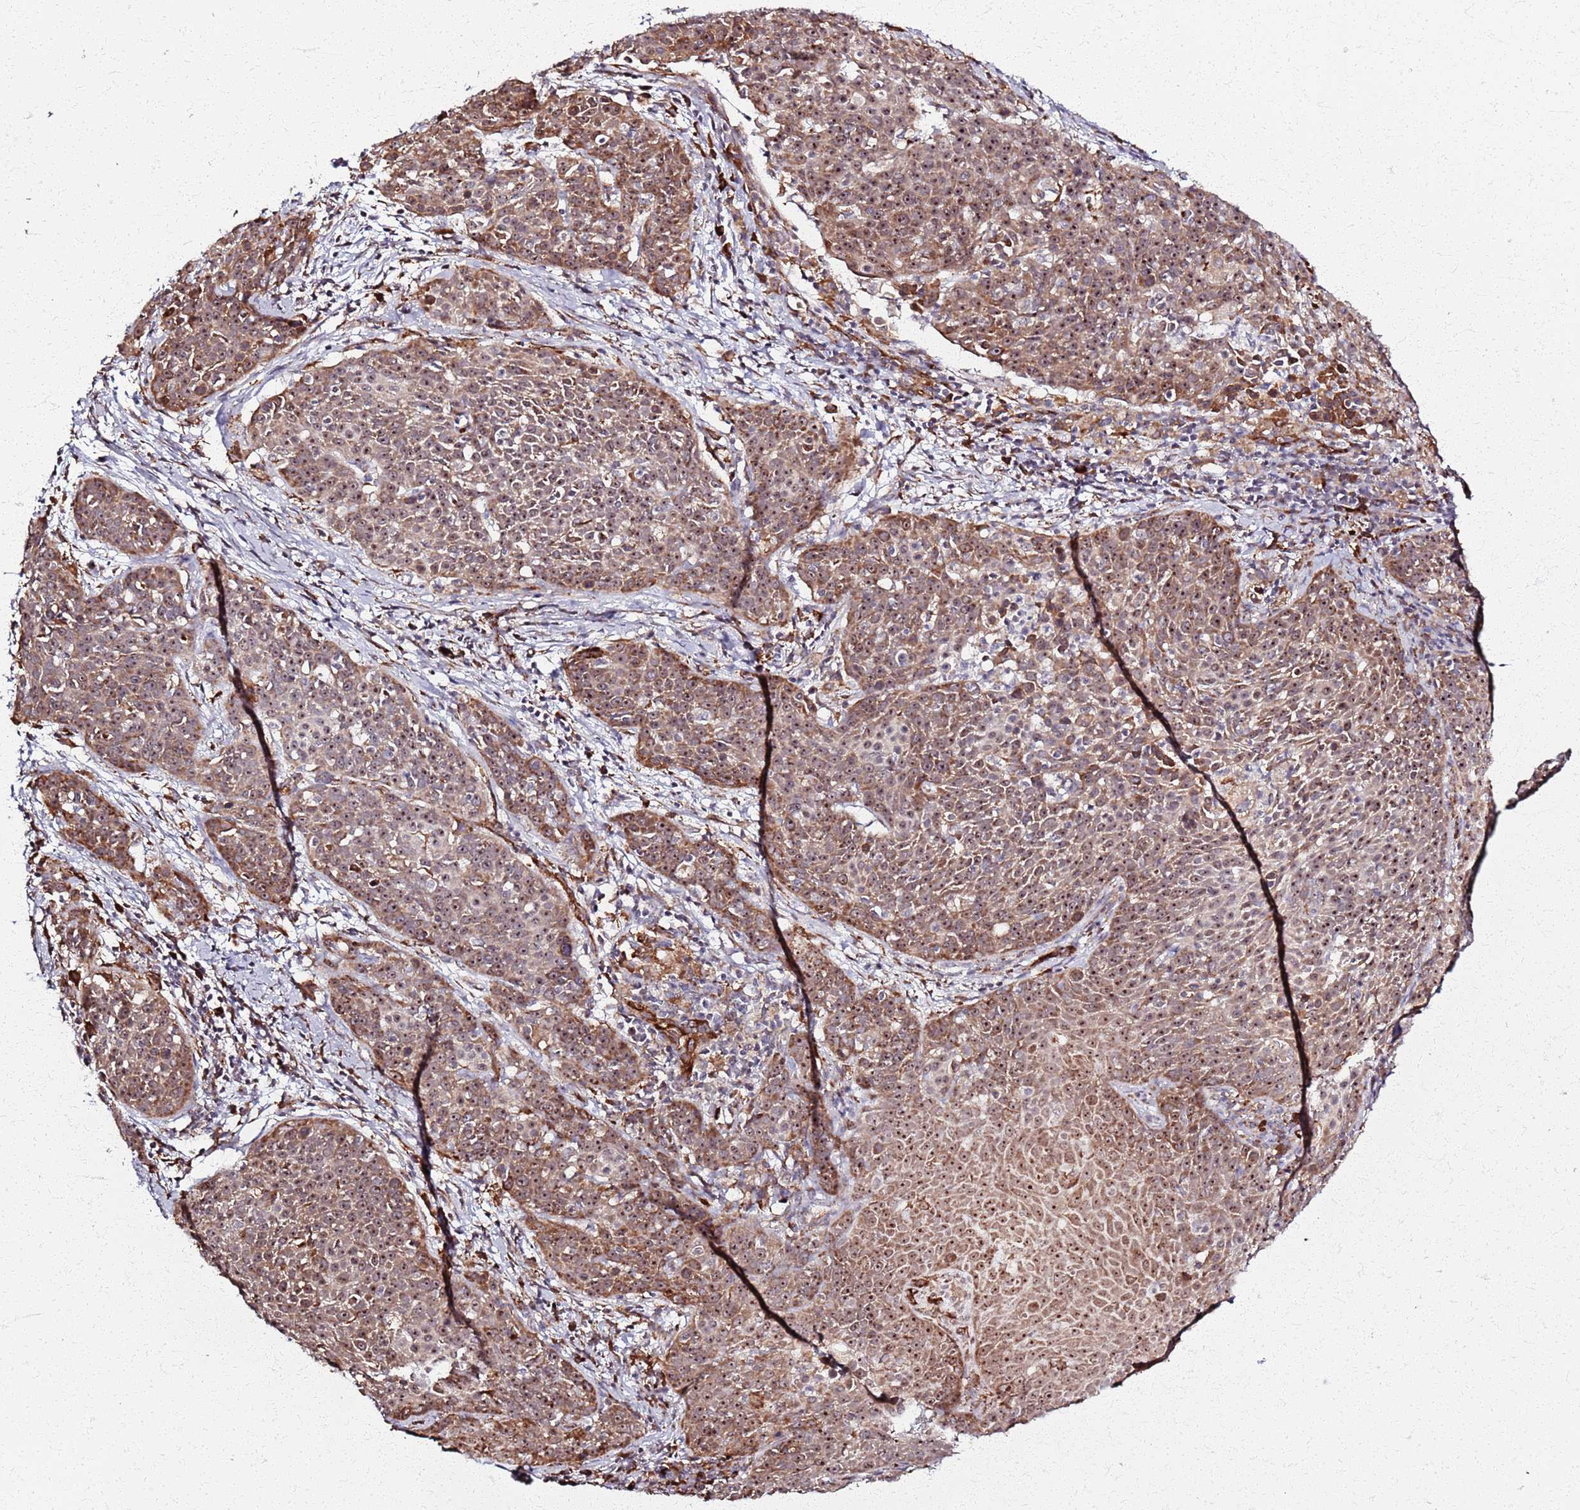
{"staining": {"intensity": "strong", "quantity": ">75%", "location": "cytoplasmic/membranous,nuclear"}, "tissue": "cervical cancer", "cell_type": "Tumor cells", "image_type": "cancer", "snomed": [{"axis": "morphology", "description": "Squamous cell carcinoma, NOS"}, {"axis": "topography", "description": "Cervix"}], "caption": "Strong cytoplasmic/membranous and nuclear protein positivity is present in about >75% of tumor cells in cervical cancer. (IHC, brightfield microscopy, high magnification).", "gene": "KRI1", "patient": {"sex": "female", "age": 38}}